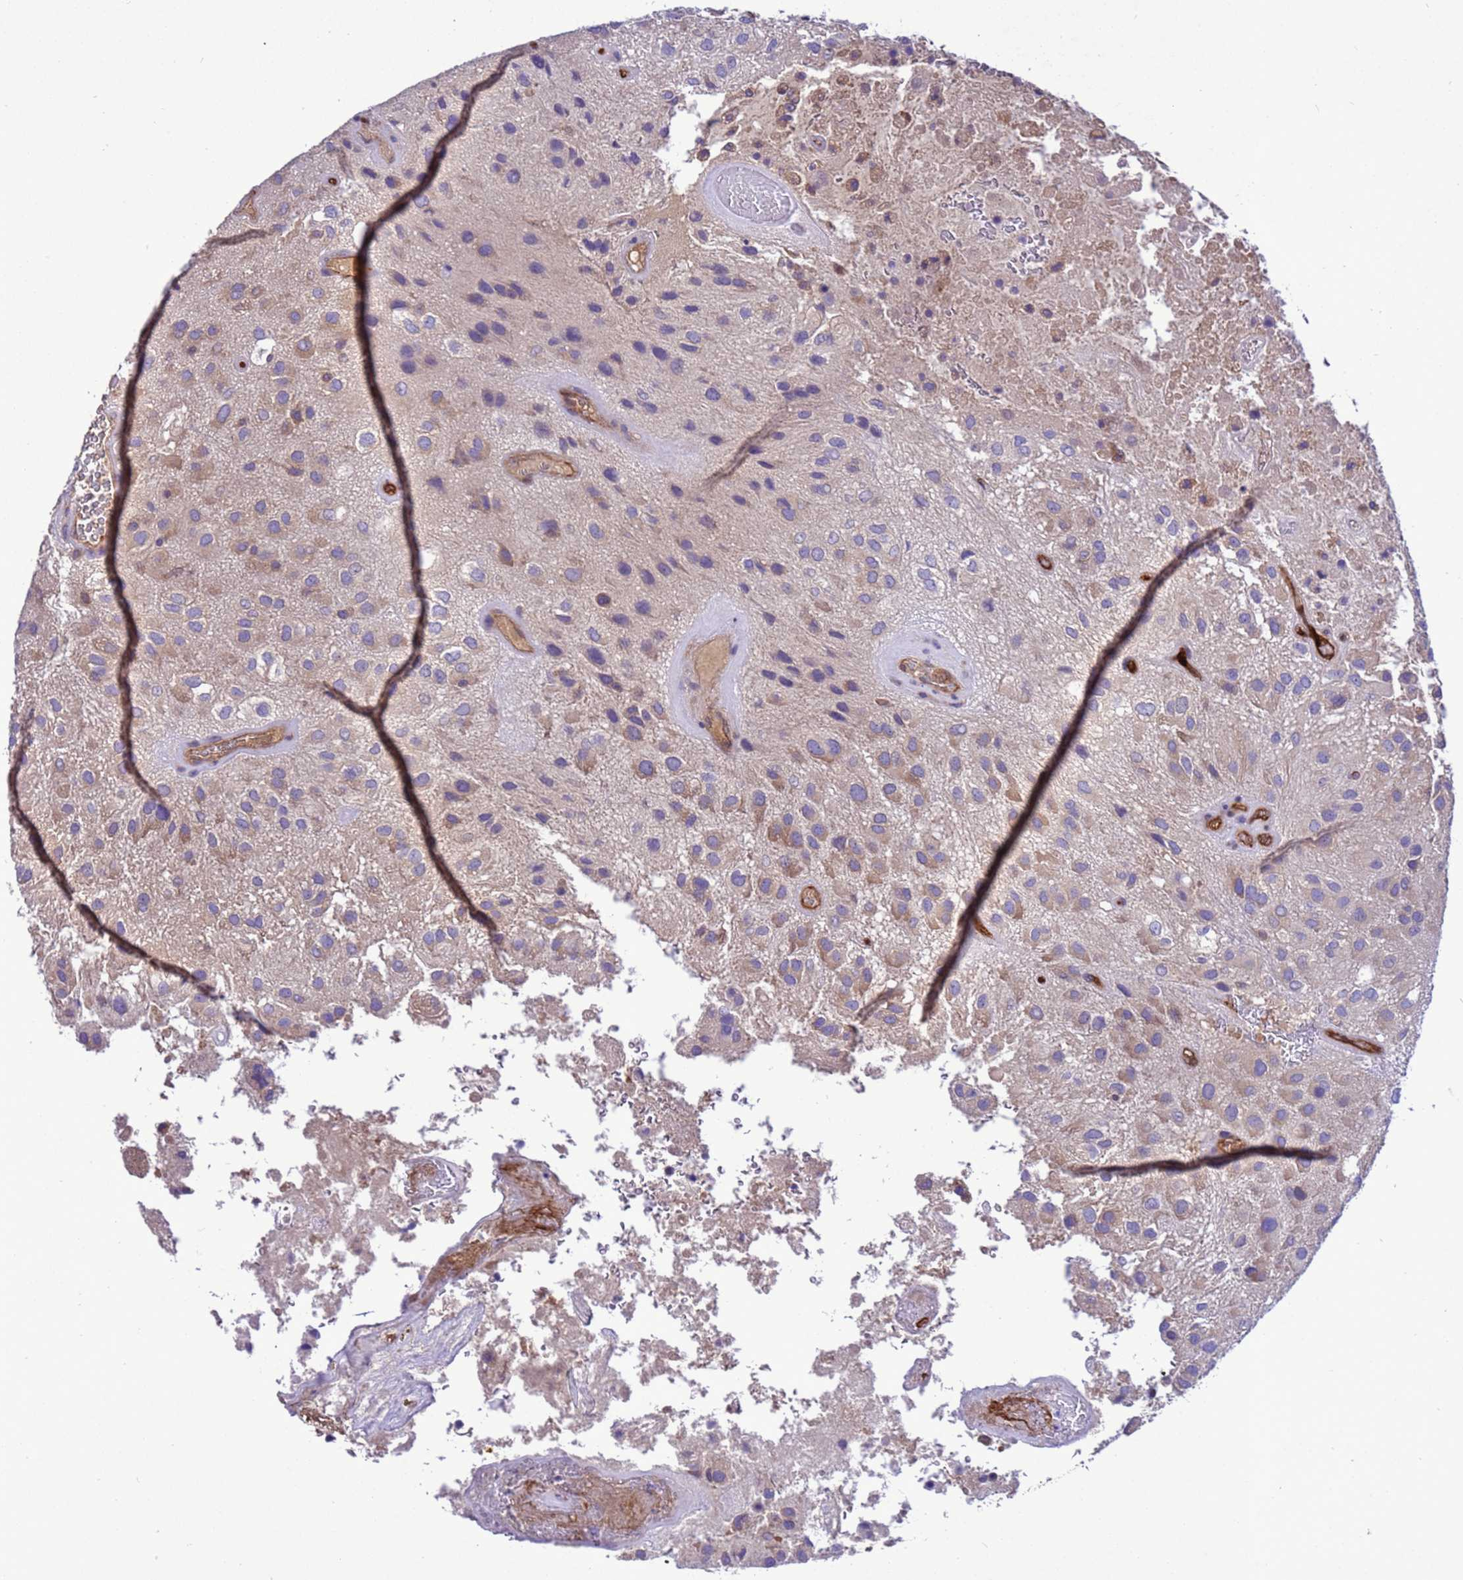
{"staining": {"intensity": "weak", "quantity": "25%-75%", "location": "cytoplasmic/membranous"}, "tissue": "glioma", "cell_type": "Tumor cells", "image_type": "cancer", "snomed": [{"axis": "morphology", "description": "Glioma, malignant, Low grade"}, {"axis": "topography", "description": "Brain"}], "caption": "Protein expression by immunohistochemistry reveals weak cytoplasmic/membranous positivity in approximately 25%-75% of tumor cells in malignant glioma (low-grade).", "gene": "RABEP2", "patient": {"sex": "male", "age": 66}}